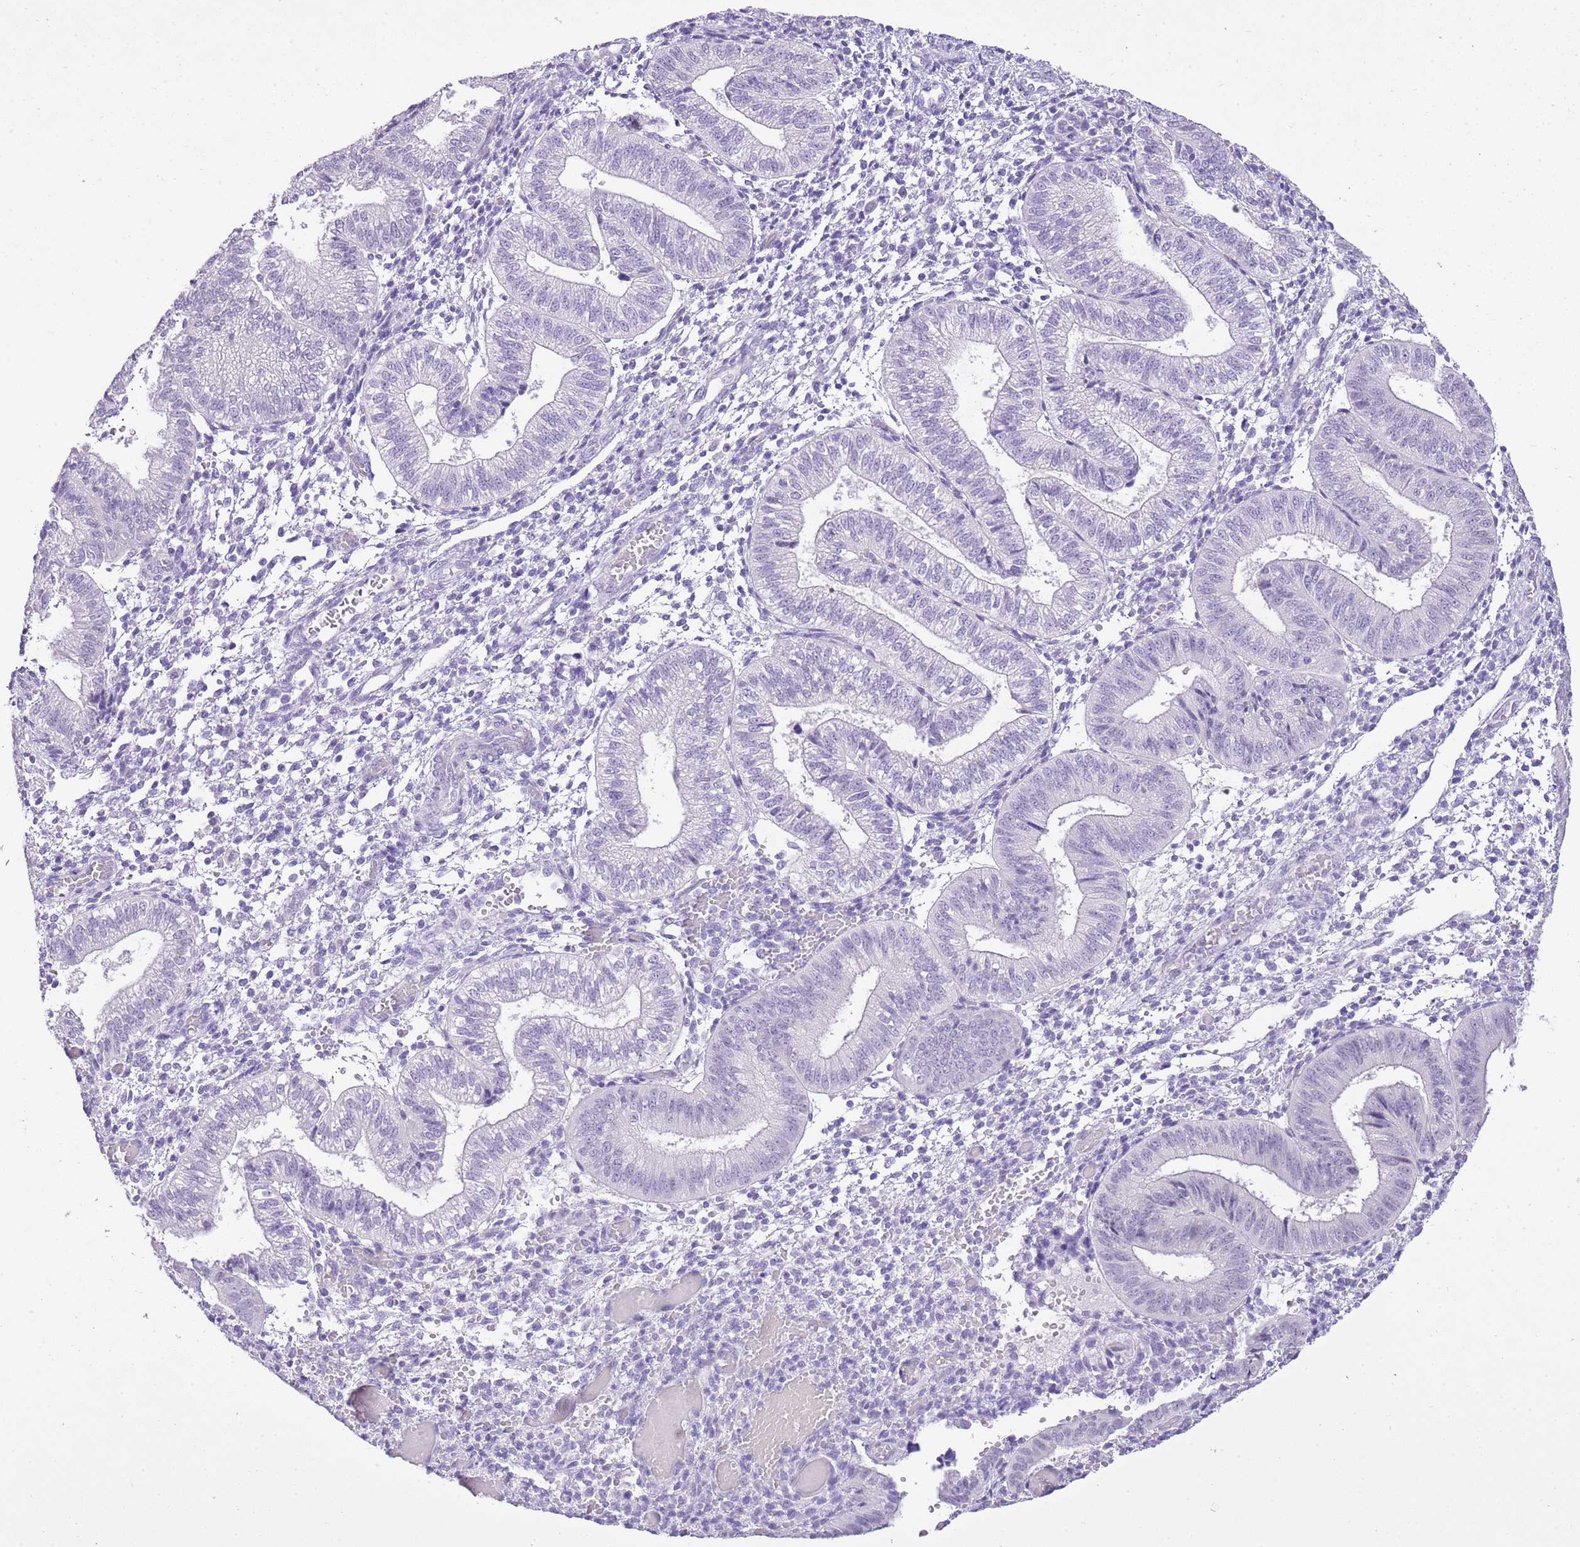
{"staining": {"intensity": "negative", "quantity": "none", "location": "none"}, "tissue": "endometrium", "cell_type": "Cells in endometrial stroma", "image_type": "normal", "snomed": [{"axis": "morphology", "description": "Normal tissue, NOS"}, {"axis": "topography", "description": "Endometrium"}], "caption": "IHC image of unremarkable endometrium: endometrium stained with DAB (3,3'-diaminobenzidine) shows no significant protein expression in cells in endometrial stroma.", "gene": "XPO7", "patient": {"sex": "female", "age": 34}}